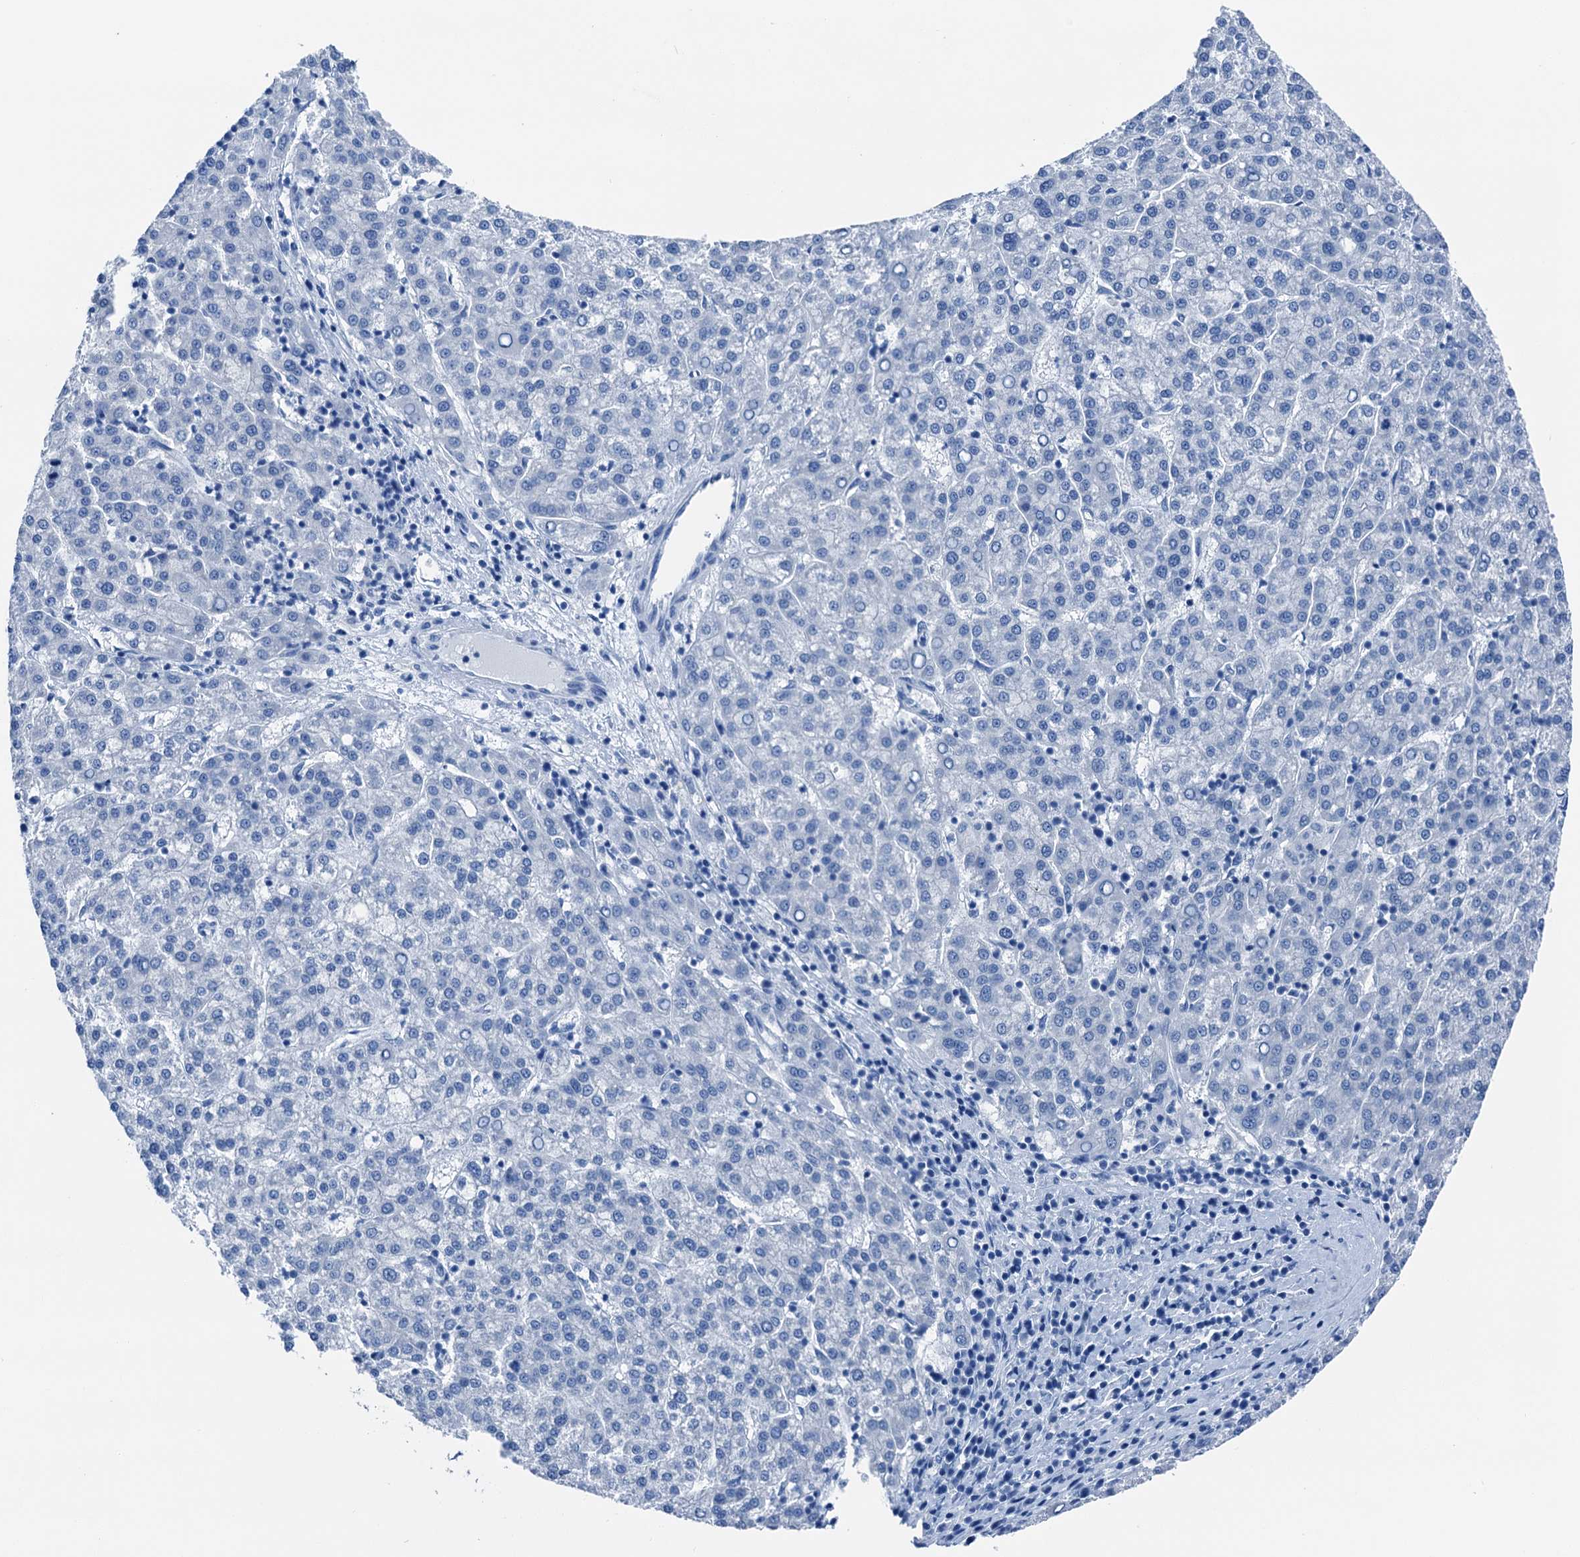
{"staining": {"intensity": "negative", "quantity": "none", "location": "none"}, "tissue": "liver cancer", "cell_type": "Tumor cells", "image_type": "cancer", "snomed": [{"axis": "morphology", "description": "Carcinoma, Hepatocellular, NOS"}, {"axis": "topography", "description": "Liver"}], "caption": "A histopathology image of liver cancer stained for a protein reveals no brown staining in tumor cells.", "gene": "CBLN3", "patient": {"sex": "female", "age": 58}}